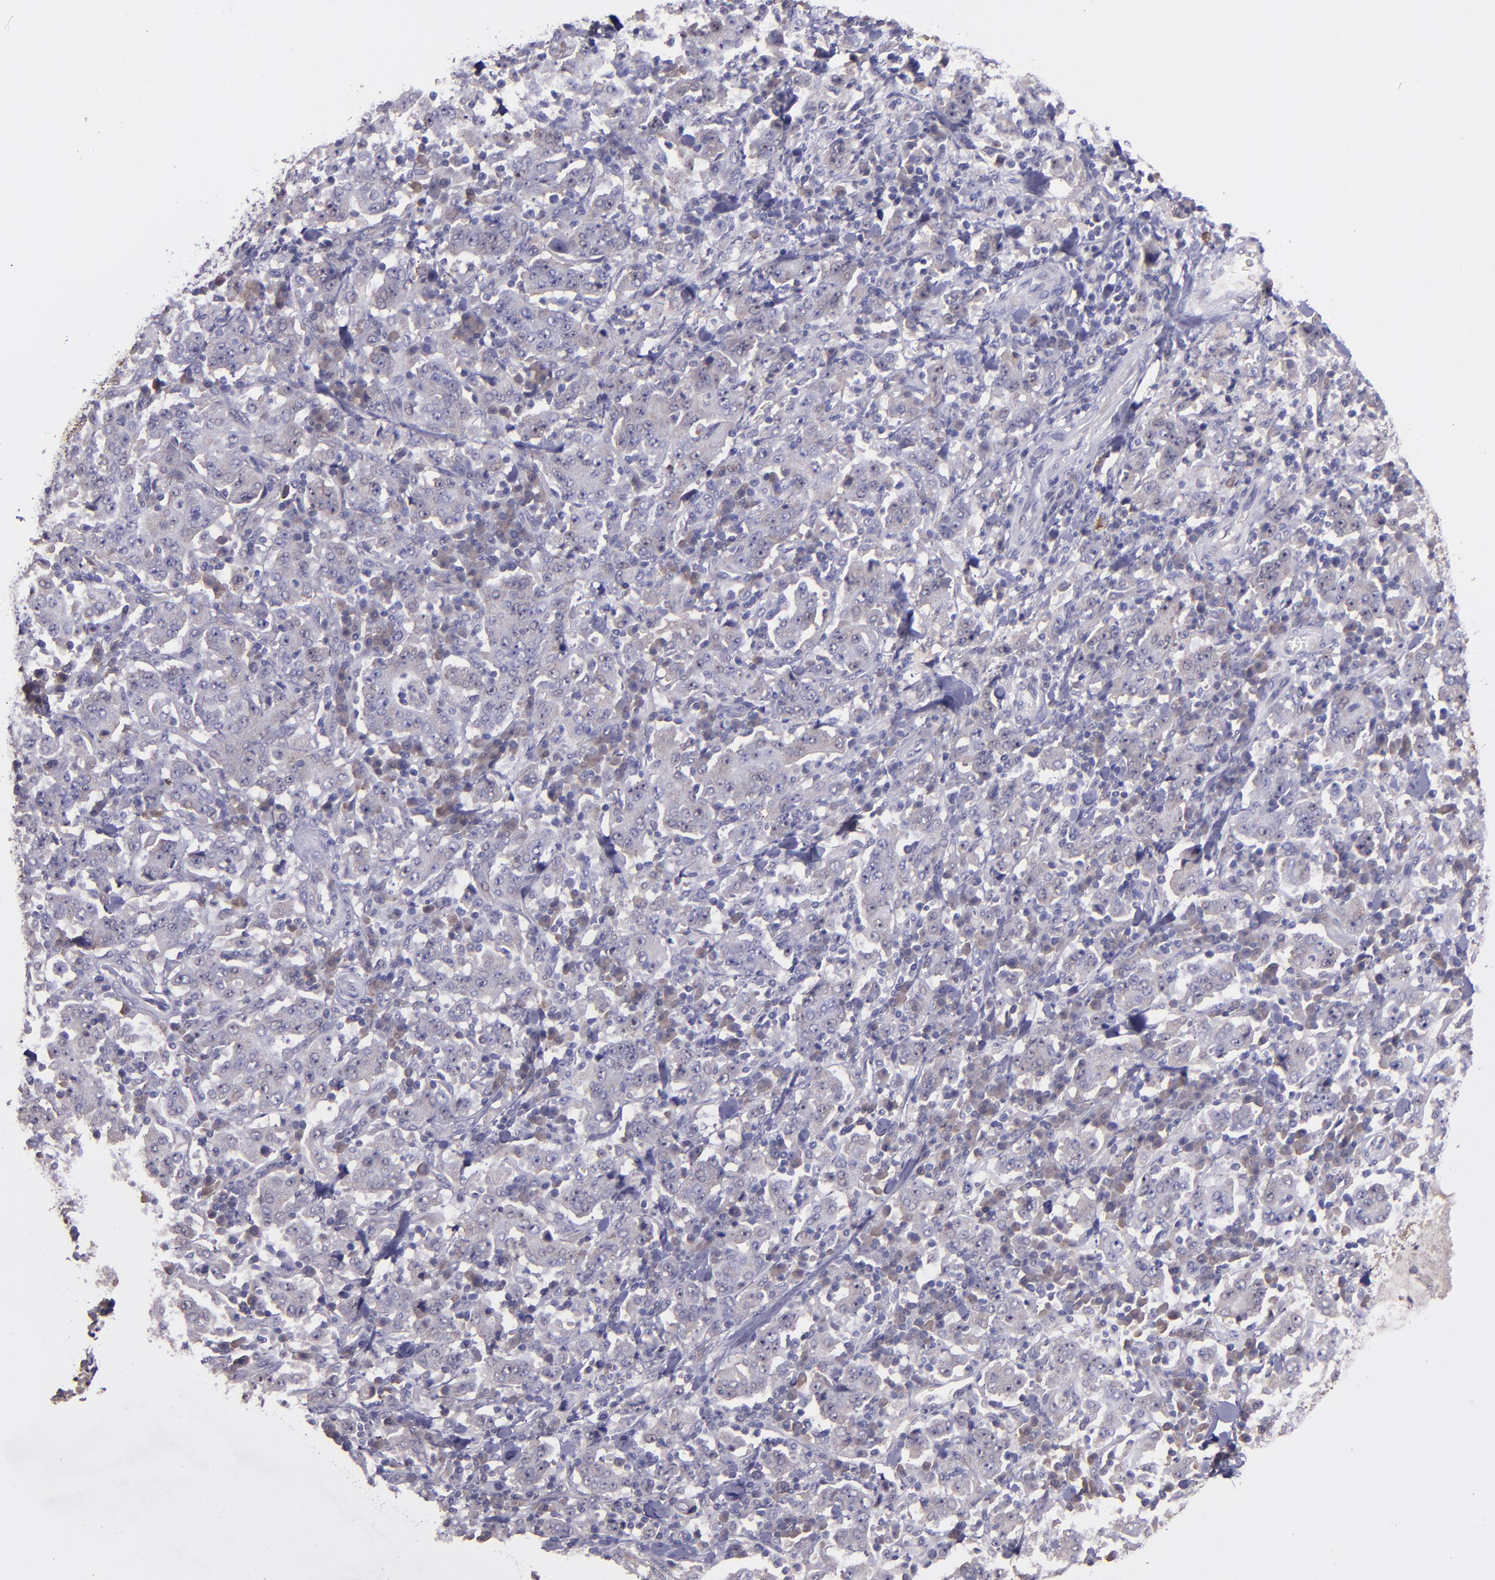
{"staining": {"intensity": "negative", "quantity": "none", "location": "none"}, "tissue": "stomach cancer", "cell_type": "Tumor cells", "image_type": "cancer", "snomed": [{"axis": "morphology", "description": "Normal tissue, NOS"}, {"axis": "morphology", "description": "Adenocarcinoma, NOS"}, {"axis": "topography", "description": "Stomach, upper"}, {"axis": "topography", "description": "Stomach"}], "caption": "Immunohistochemistry (IHC) micrograph of neoplastic tissue: stomach cancer stained with DAB (3,3'-diaminobenzidine) displays no significant protein expression in tumor cells.", "gene": "PAPPA", "patient": {"sex": "male", "age": 59}}